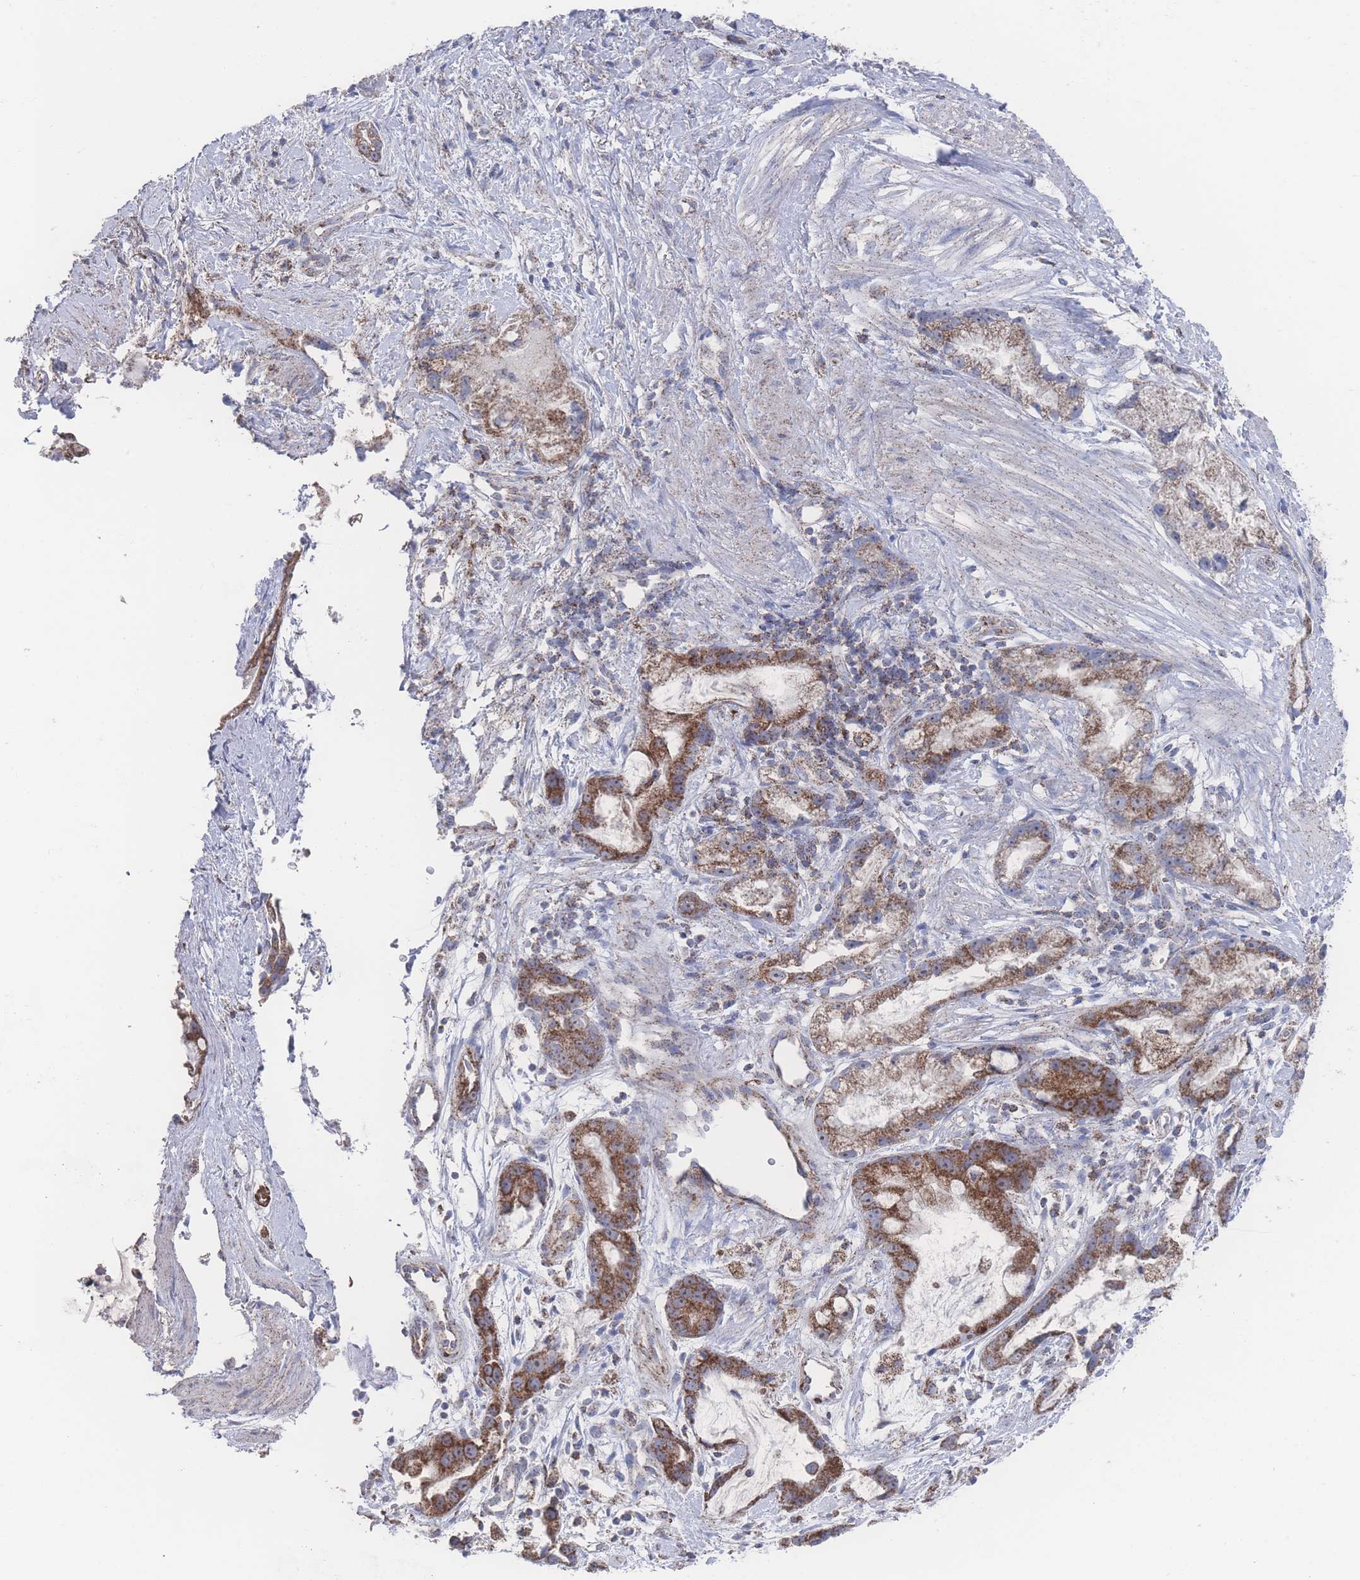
{"staining": {"intensity": "strong", "quantity": ">75%", "location": "cytoplasmic/membranous"}, "tissue": "stomach cancer", "cell_type": "Tumor cells", "image_type": "cancer", "snomed": [{"axis": "morphology", "description": "Adenocarcinoma, NOS"}, {"axis": "topography", "description": "Stomach"}], "caption": "Immunohistochemical staining of human stomach adenocarcinoma displays strong cytoplasmic/membranous protein expression in about >75% of tumor cells. (Brightfield microscopy of DAB IHC at high magnification).", "gene": "PEX14", "patient": {"sex": "male", "age": 55}}